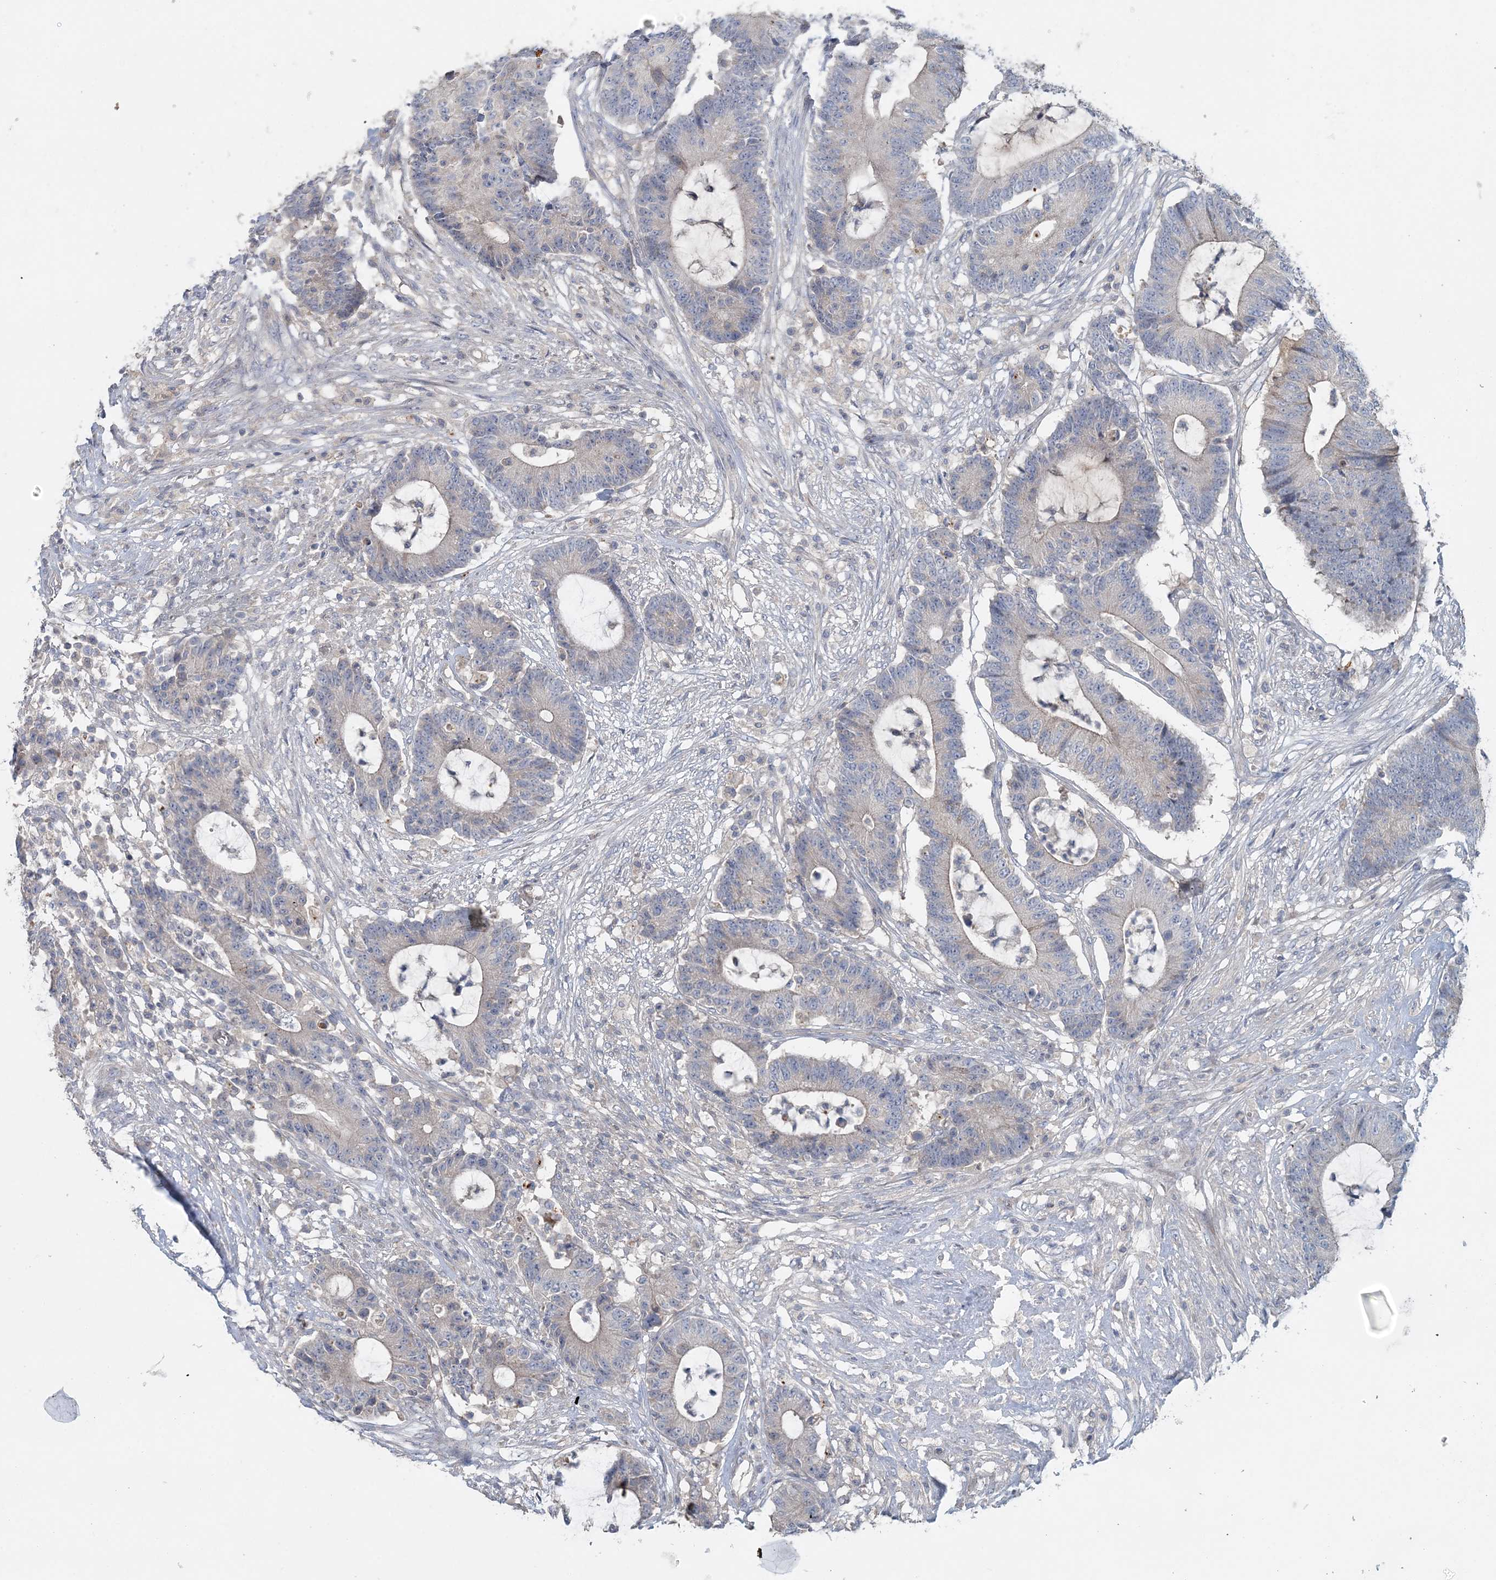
{"staining": {"intensity": "negative", "quantity": "none", "location": "none"}, "tissue": "colorectal cancer", "cell_type": "Tumor cells", "image_type": "cancer", "snomed": [{"axis": "morphology", "description": "Adenocarcinoma, NOS"}, {"axis": "topography", "description": "Colon"}], "caption": "Tumor cells are negative for brown protein staining in adenocarcinoma (colorectal).", "gene": "SLC4A10", "patient": {"sex": "female", "age": 84}}